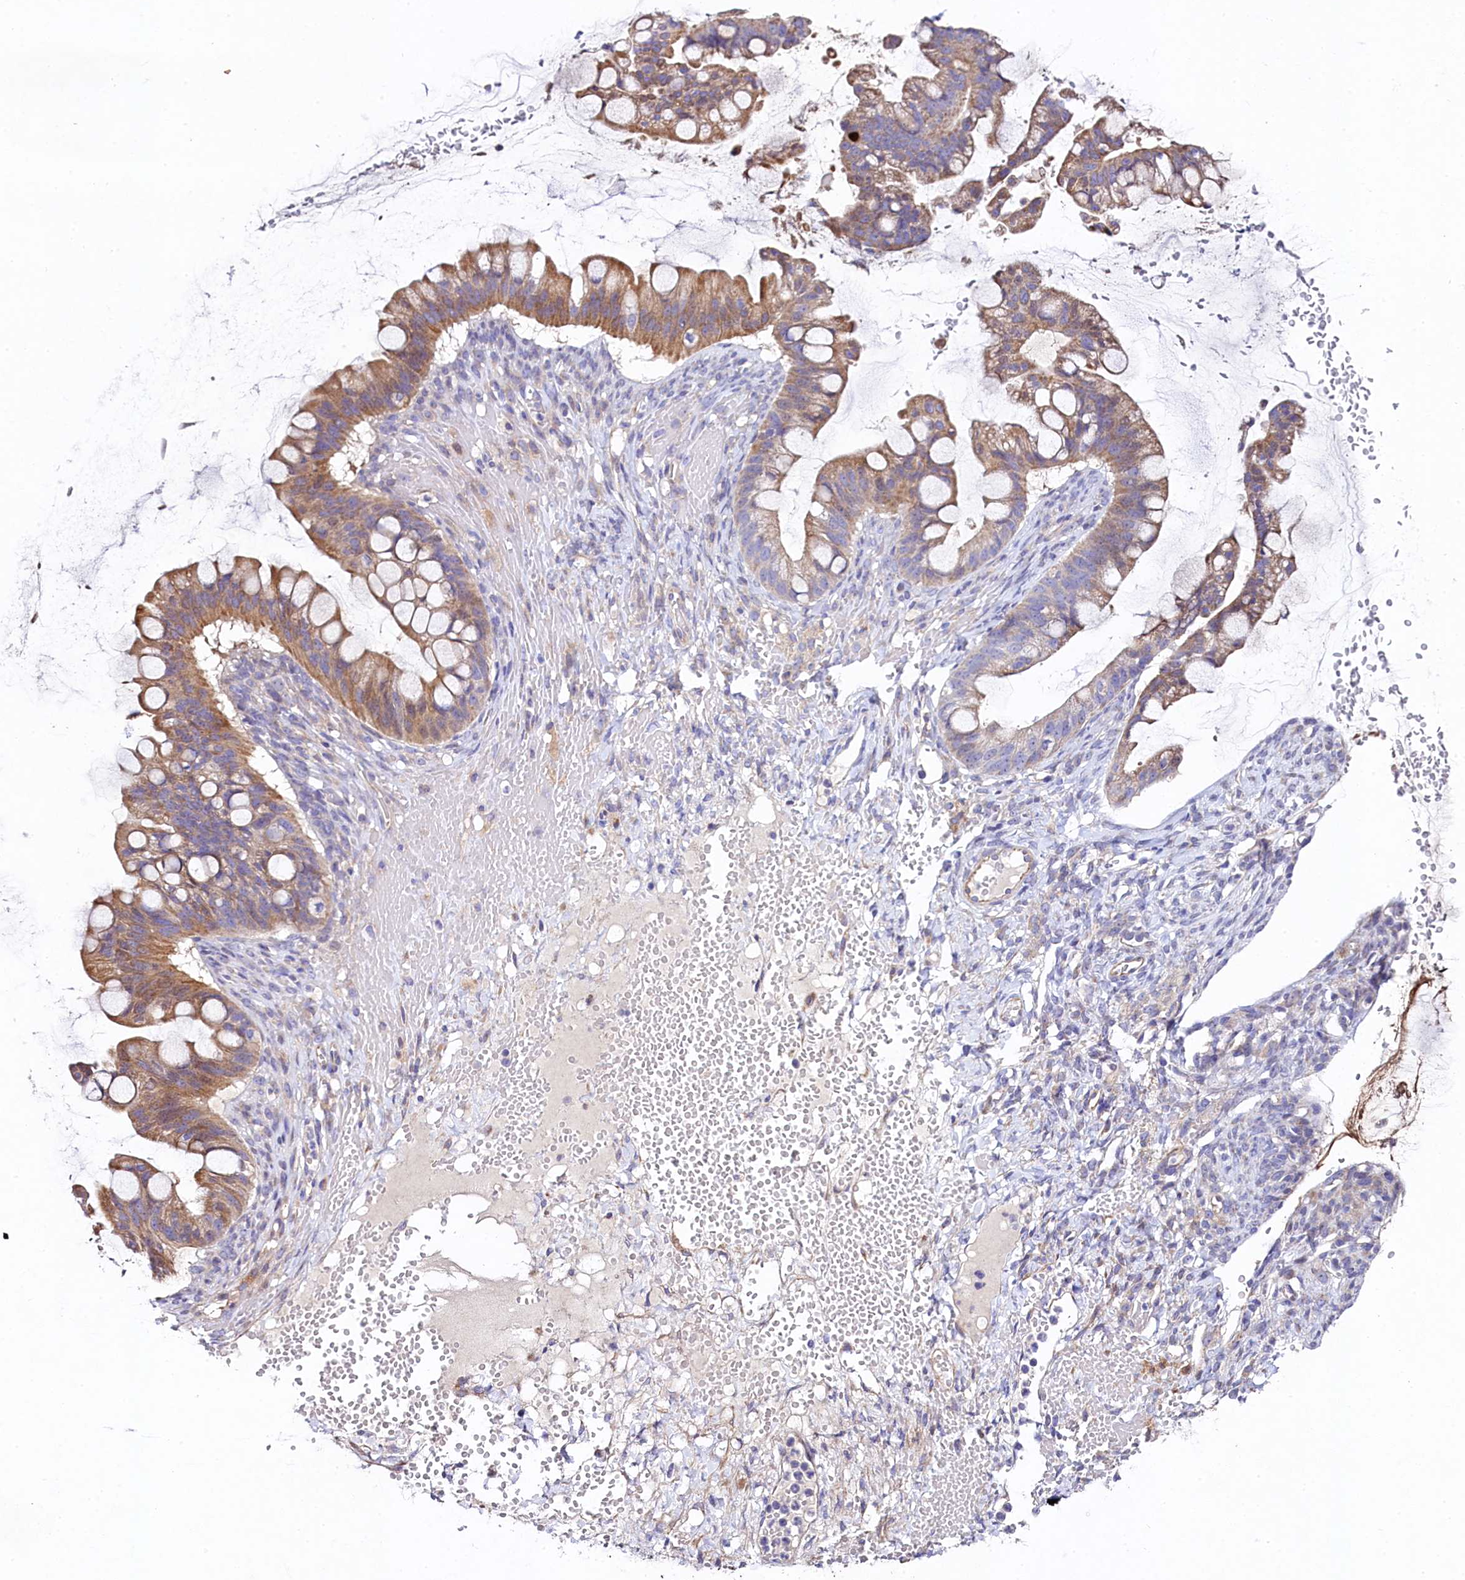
{"staining": {"intensity": "moderate", "quantity": ">75%", "location": "cytoplasmic/membranous"}, "tissue": "ovarian cancer", "cell_type": "Tumor cells", "image_type": "cancer", "snomed": [{"axis": "morphology", "description": "Cystadenocarcinoma, mucinous, NOS"}, {"axis": "topography", "description": "Ovary"}], "caption": "Protein staining exhibits moderate cytoplasmic/membranous staining in about >75% of tumor cells in ovarian mucinous cystadenocarcinoma.", "gene": "FXYD6", "patient": {"sex": "female", "age": 73}}